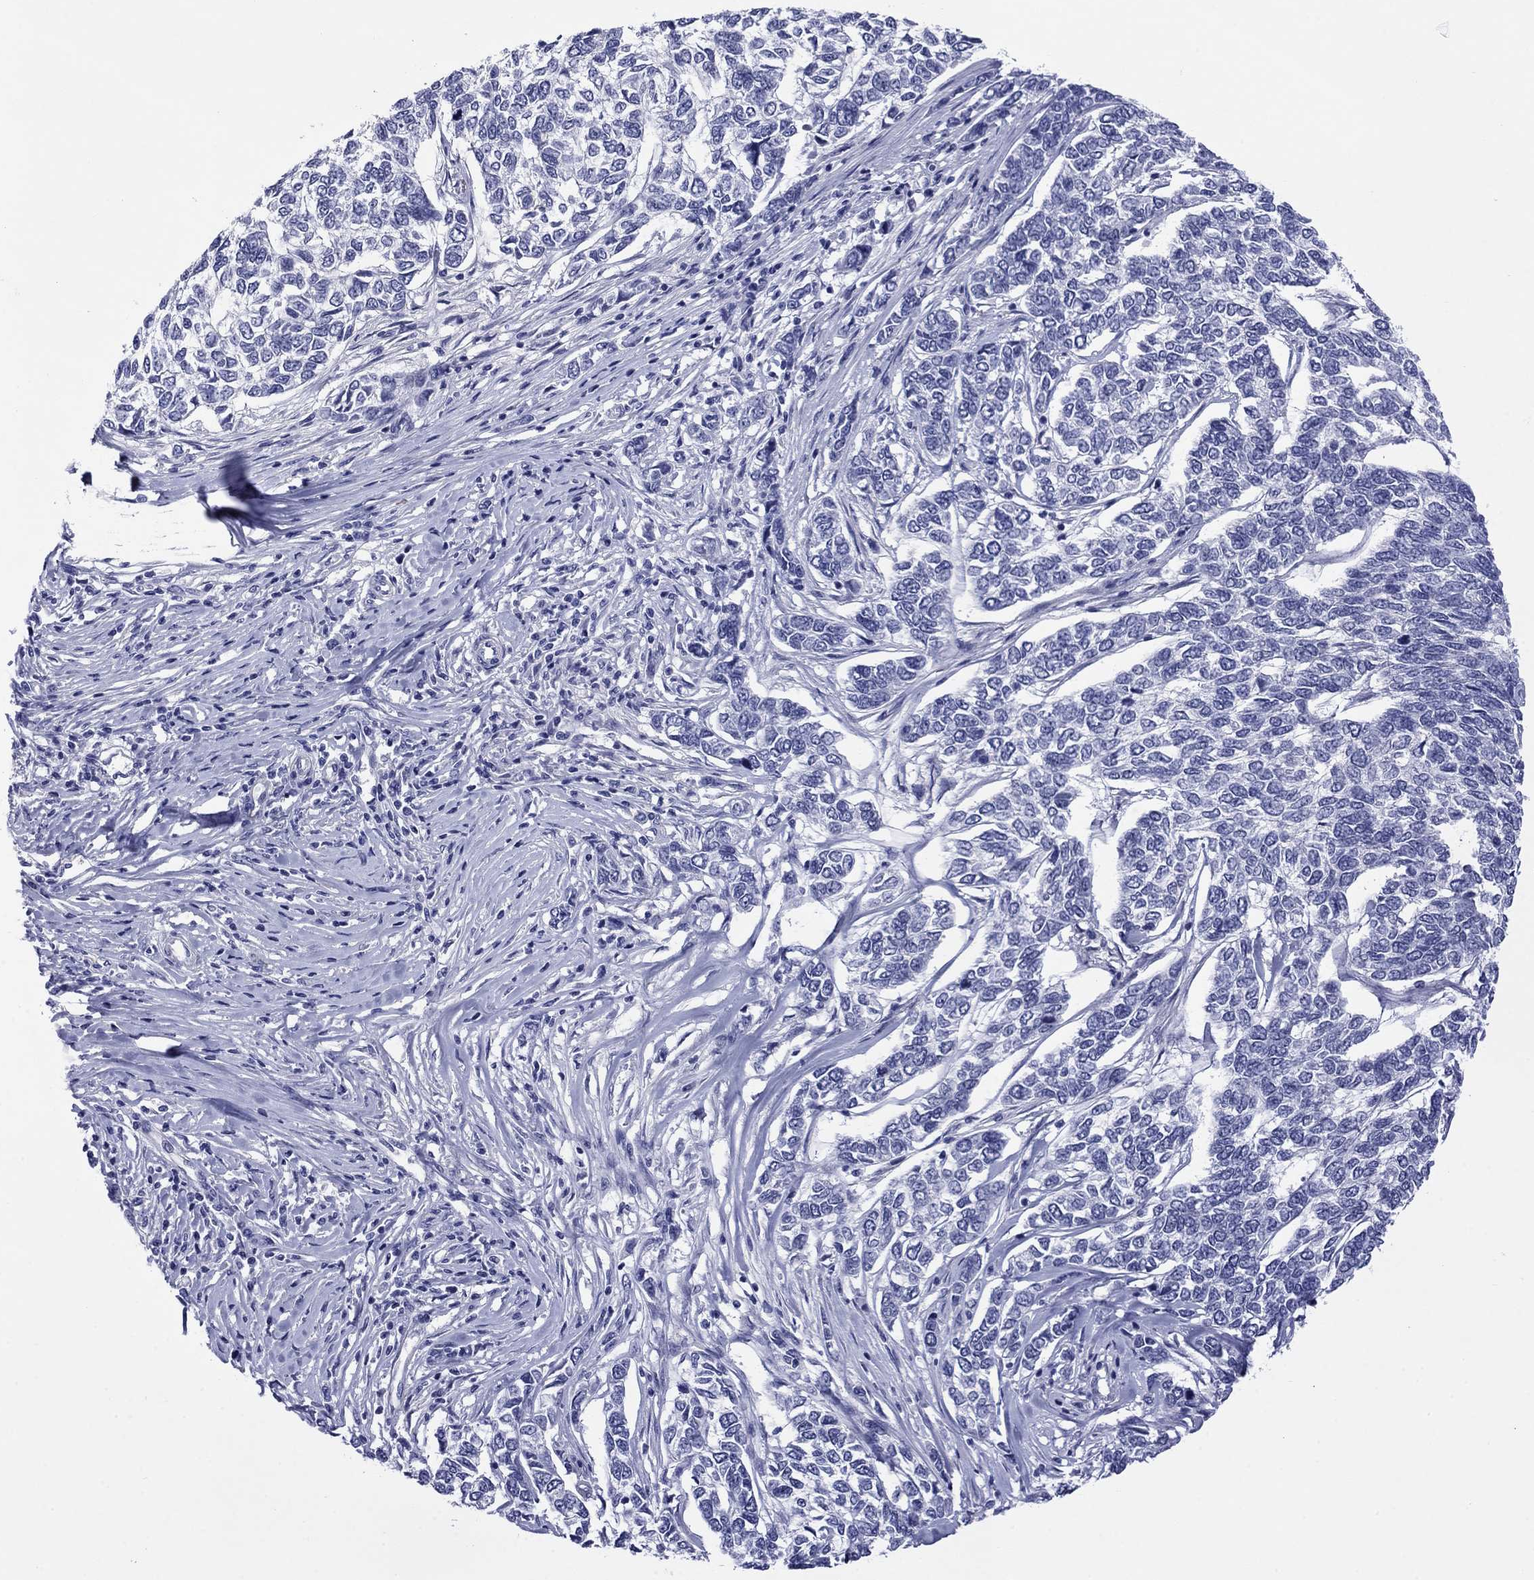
{"staining": {"intensity": "negative", "quantity": "none", "location": "none"}, "tissue": "skin cancer", "cell_type": "Tumor cells", "image_type": "cancer", "snomed": [{"axis": "morphology", "description": "Basal cell carcinoma"}, {"axis": "topography", "description": "Skin"}], "caption": "A micrograph of skin basal cell carcinoma stained for a protein demonstrates no brown staining in tumor cells. The staining was performed using DAB (3,3'-diaminobenzidine) to visualize the protein expression in brown, while the nuclei were stained in blue with hematoxylin (Magnification: 20x).", "gene": "APOA2", "patient": {"sex": "female", "age": 65}}